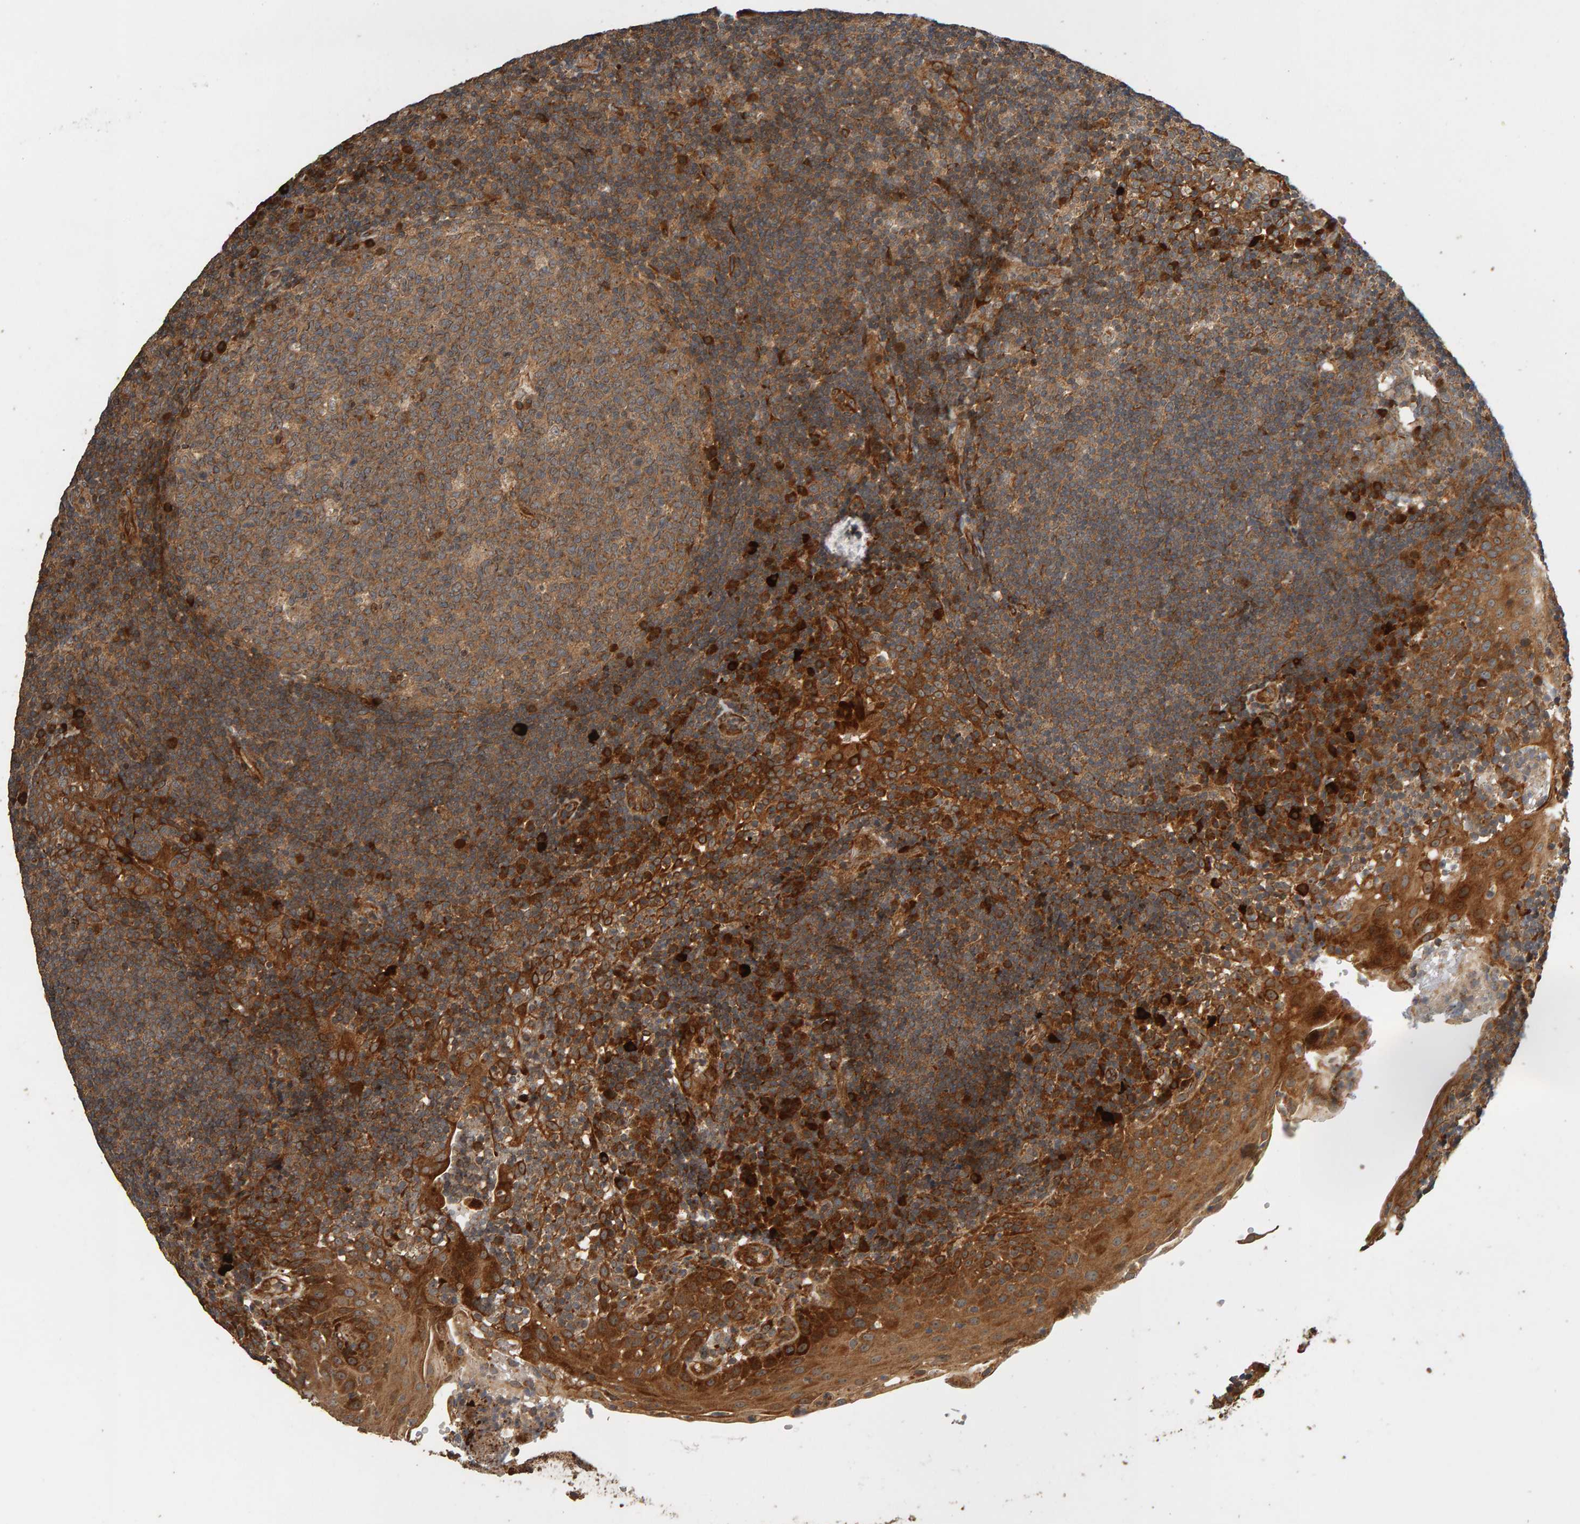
{"staining": {"intensity": "moderate", "quantity": ">75%", "location": "cytoplasmic/membranous"}, "tissue": "tonsil", "cell_type": "Germinal center cells", "image_type": "normal", "snomed": [{"axis": "morphology", "description": "Normal tissue, NOS"}, {"axis": "topography", "description": "Tonsil"}], "caption": "This image demonstrates immunohistochemistry (IHC) staining of normal tonsil, with medium moderate cytoplasmic/membranous expression in approximately >75% of germinal center cells.", "gene": "ZFAND1", "patient": {"sex": "female", "age": 40}}